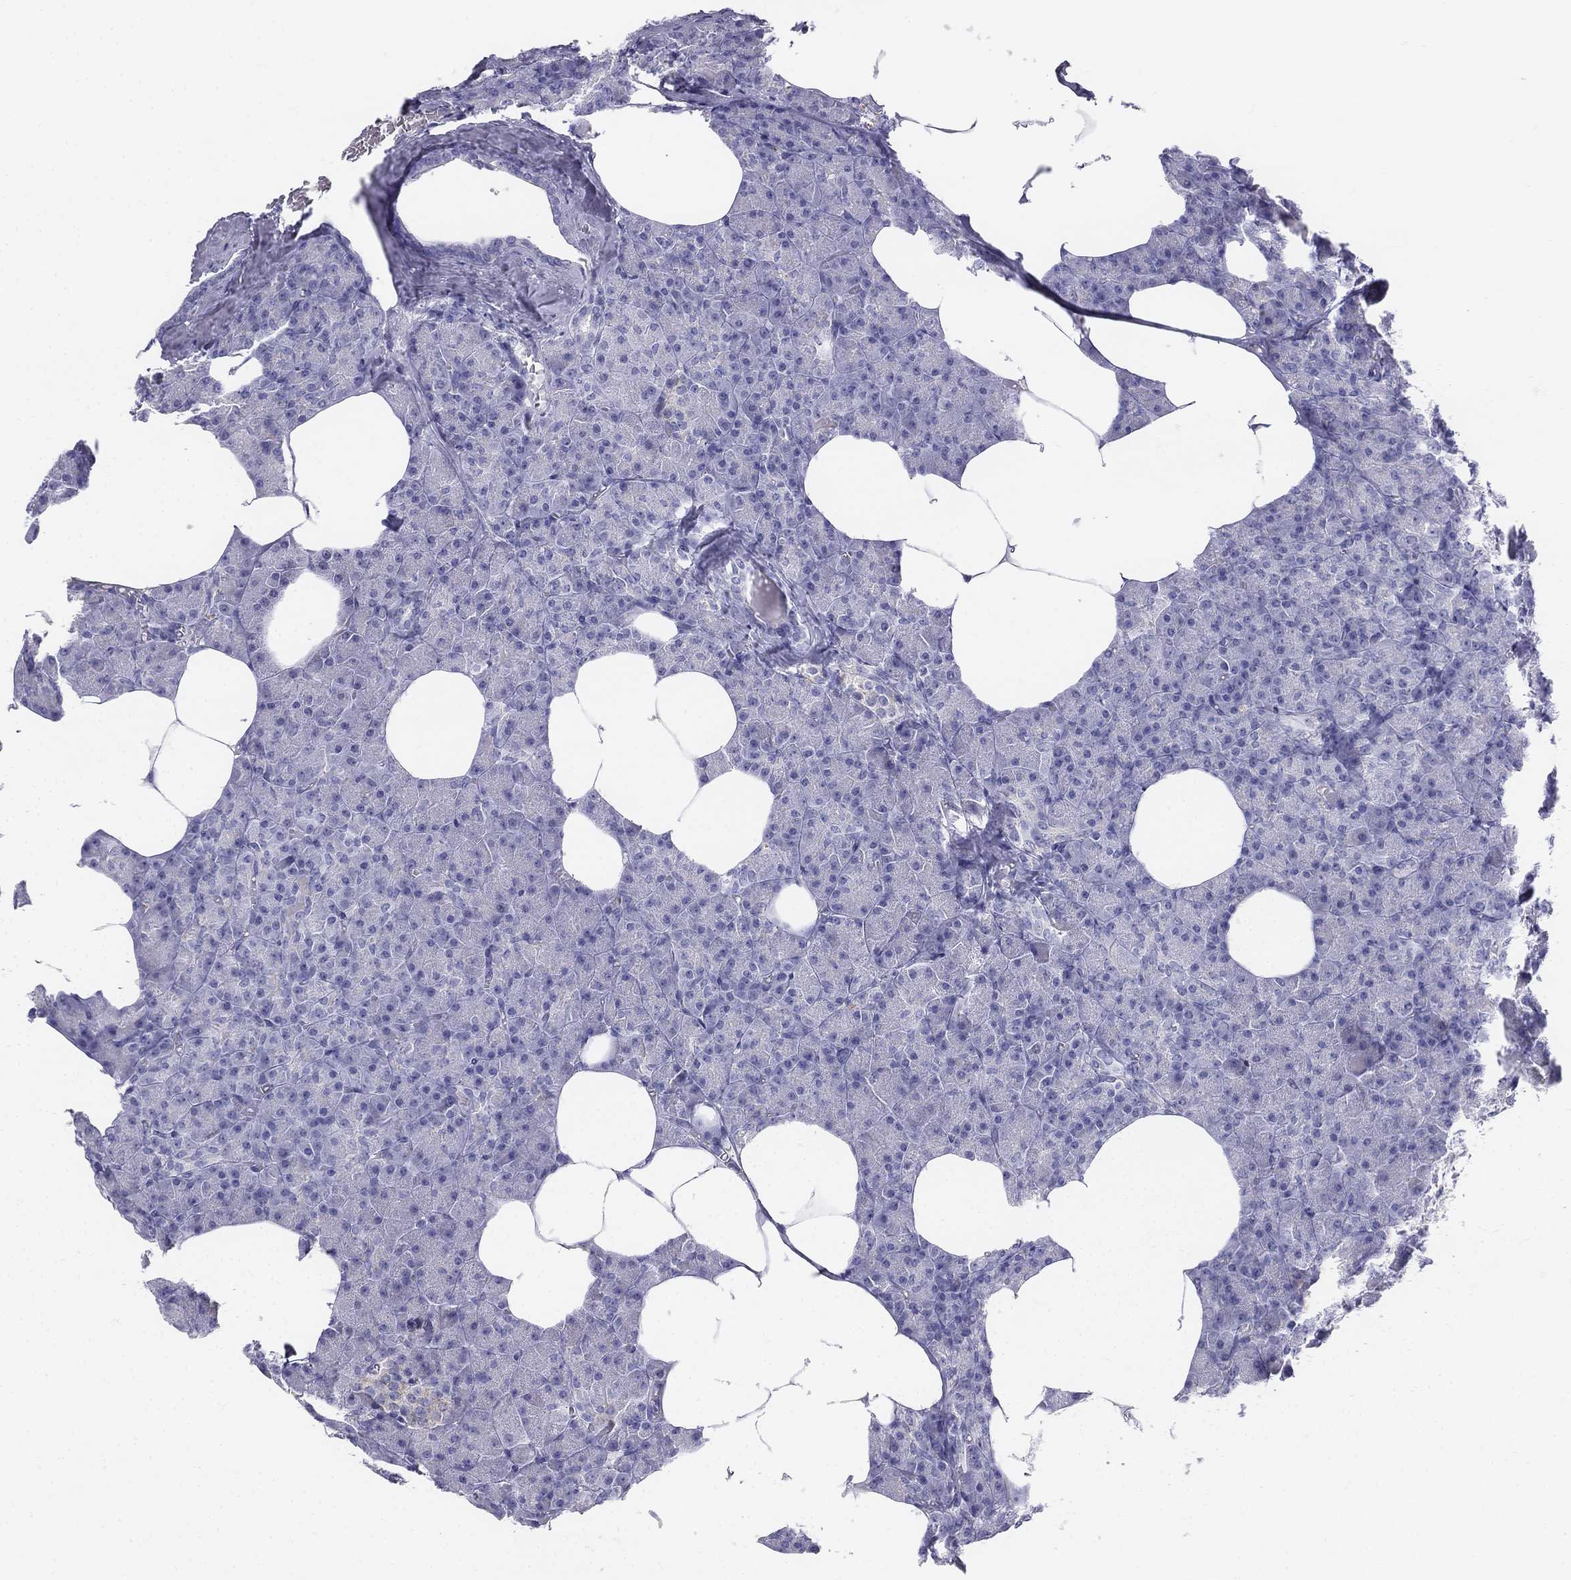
{"staining": {"intensity": "negative", "quantity": "none", "location": "none"}, "tissue": "pancreas", "cell_type": "Exocrine glandular cells", "image_type": "normal", "snomed": [{"axis": "morphology", "description": "Normal tissue, NOS"}, {"axis": "topography", "description": "Pancreas"}], "caption": "Immunohistochemistry (IHC) photomicrograph of unremarkable pancreas: pancreas stained with DAB (3,3'-diaminobenzidine) shows no significant protein staining in exocrine glandular cells.", "gene": "ALOXE3", "patient": {"sex": "female", "age": 45}}